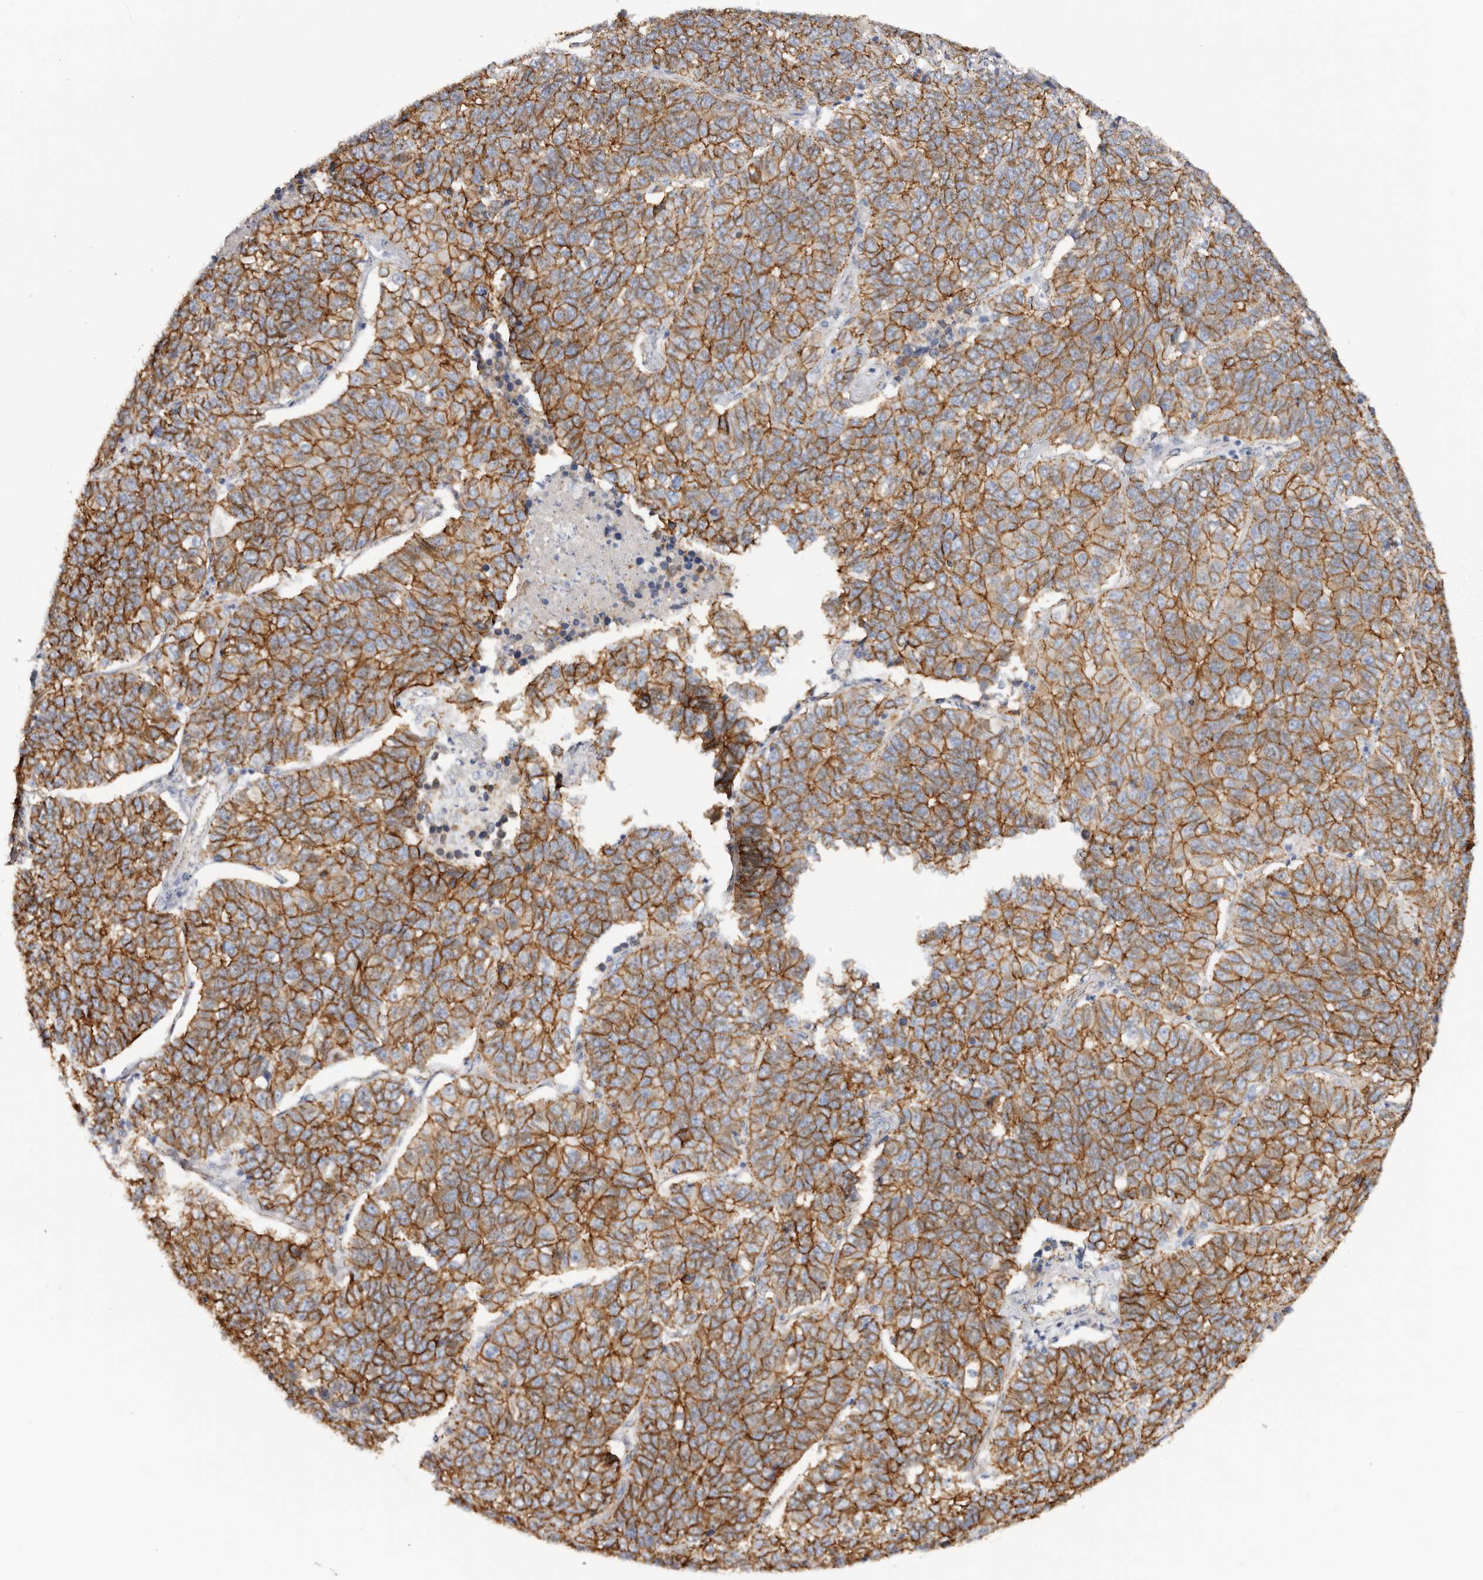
{"staining": {"intensity": "strong", "quantity": ">75%", "location": "cytoplasmic/membranous"}, "tissue": "lung cancer", "cell_type": "Tumor cells", "image_type": "cancer", "snomed": [{"axis": "morphology", "description": "Adenocarcinoma, NOS"}, {"axis": "topography", "description": "Lung"}], "caption": "Immunohistochemical staining of lung adenocarcinoma demonstrates strong cytoplasmic/membranous protein staining in approximately >75% of tumor cells.", "gene": "CTNNB1", "patient": {"sex": "male", "age": 49}}